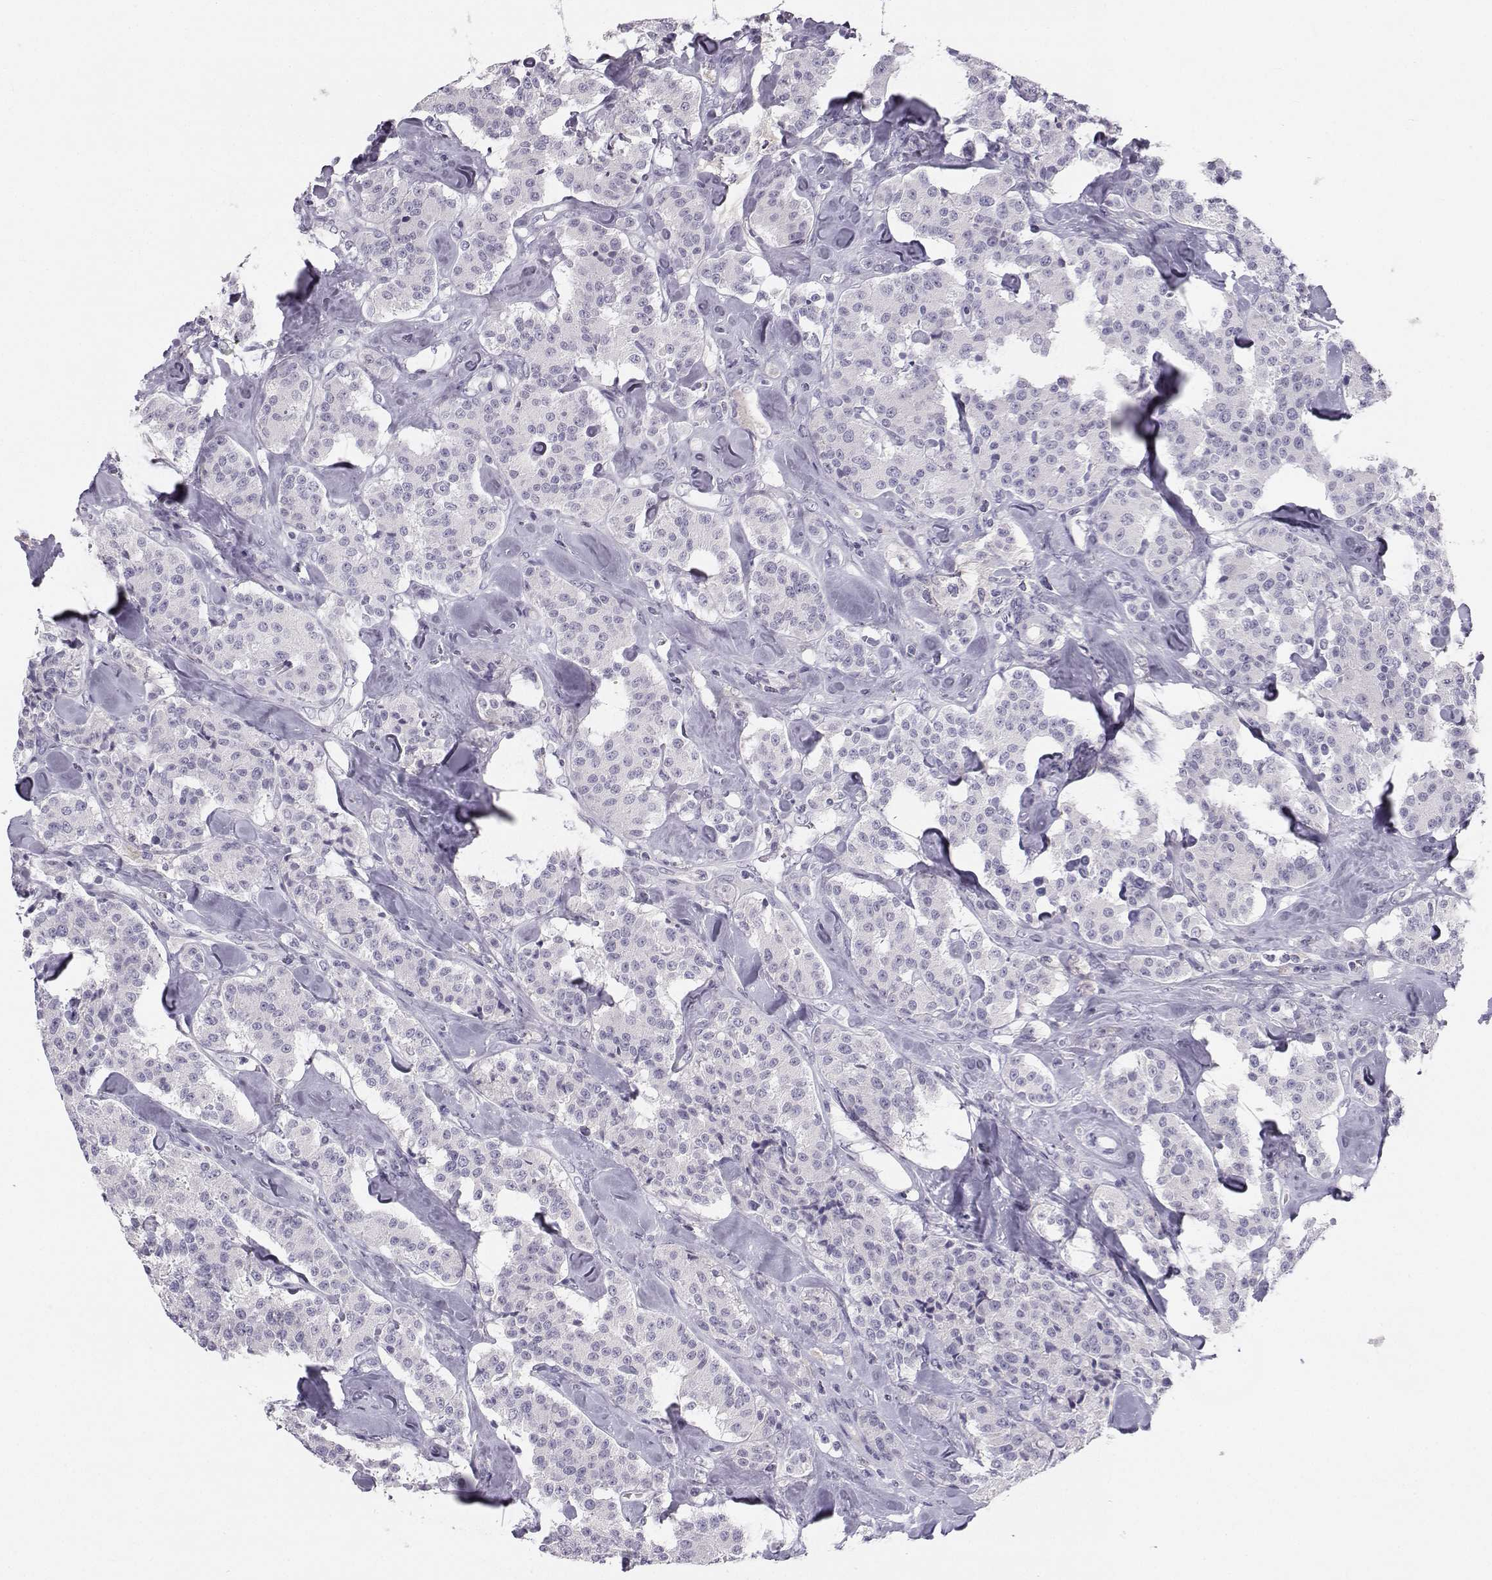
{"staining": {"intensity": "negative", "quantity": "none", "location": "none"}, "tissue": "carcinoid", "cell_type": "Tumor cells", "image_type": "cancer", "snomed": [{"axis": "morphology", "description": "Carcinoid, malignant, NOS"}, {"axis": "topography", "description": "Pancreas"}], "caption": "The micrograph demonstrates no significant positivity in tumor cells of carcinoid (malignant). Brightfield microscopy of immunohistochemistry (IHC) stained with DAB (brown) and hematoxylin (blue), captured at high magnification.", "gene": "SYCE1", "patient": {"sex": "male", "age": 41}}